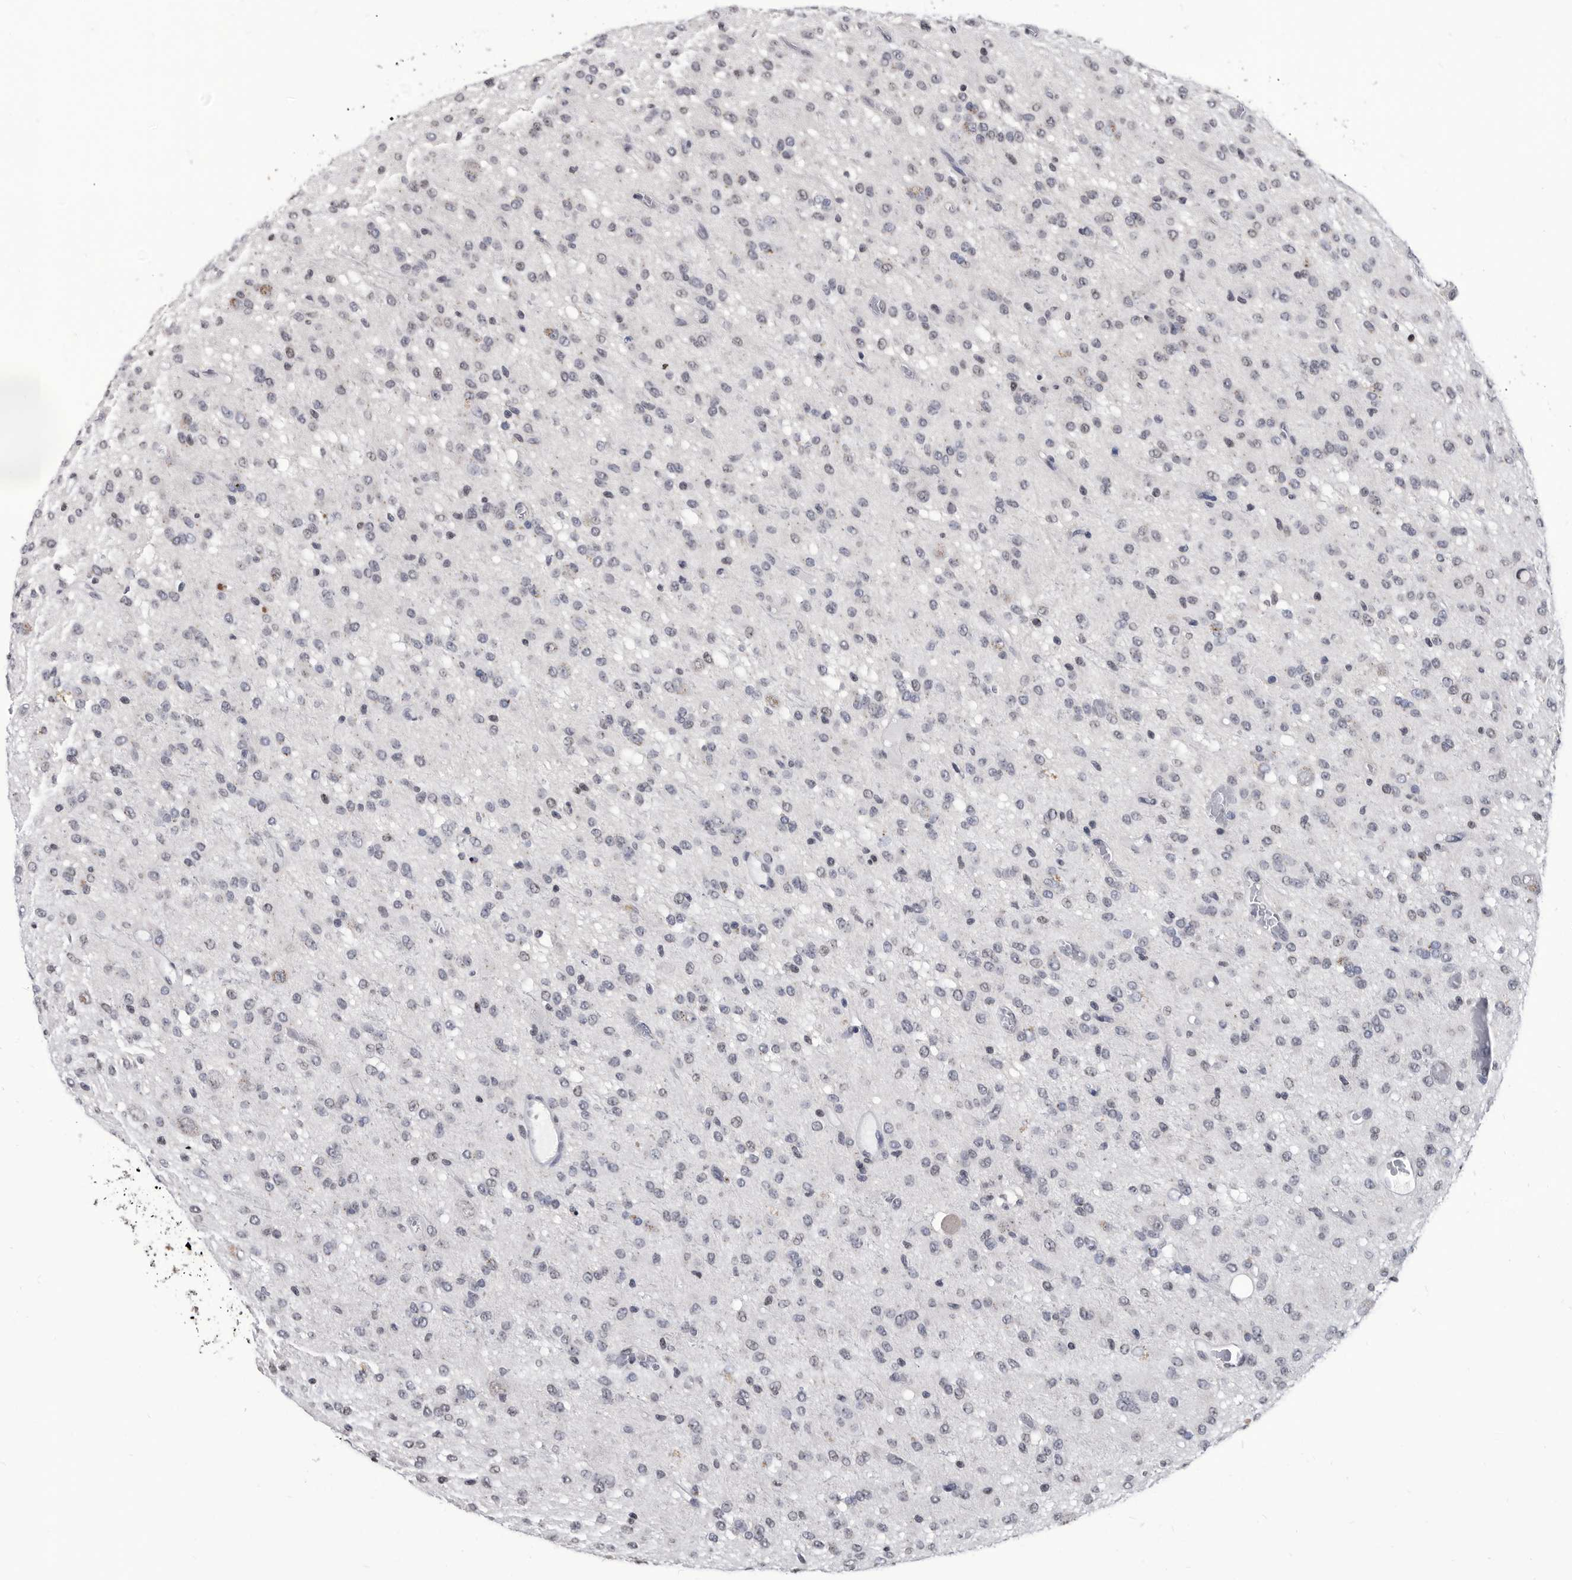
{"staining": {"intensity": "weak", "quantity": "<25%", "location": "nuclear"}, "tissue": "glioma", "cell_type": "Tumor cells", "image_type": "cancer", "snomed": [{"axis": "morphology", "description": "Glioma, malignant, High grade"}, {"axis": "topography", "description": "Brain"}], "caption": "This histopathology image is of glioma stained with IHC to label a protein in brown with the nuclei are counter-stained blue. There is no positivity in tumor cells. (DAB immunohistochemistry visualized using brightfield microscopy, high magnification).", "gene": "TSTD1", "patient": {"sex": "female", "age": 59}}